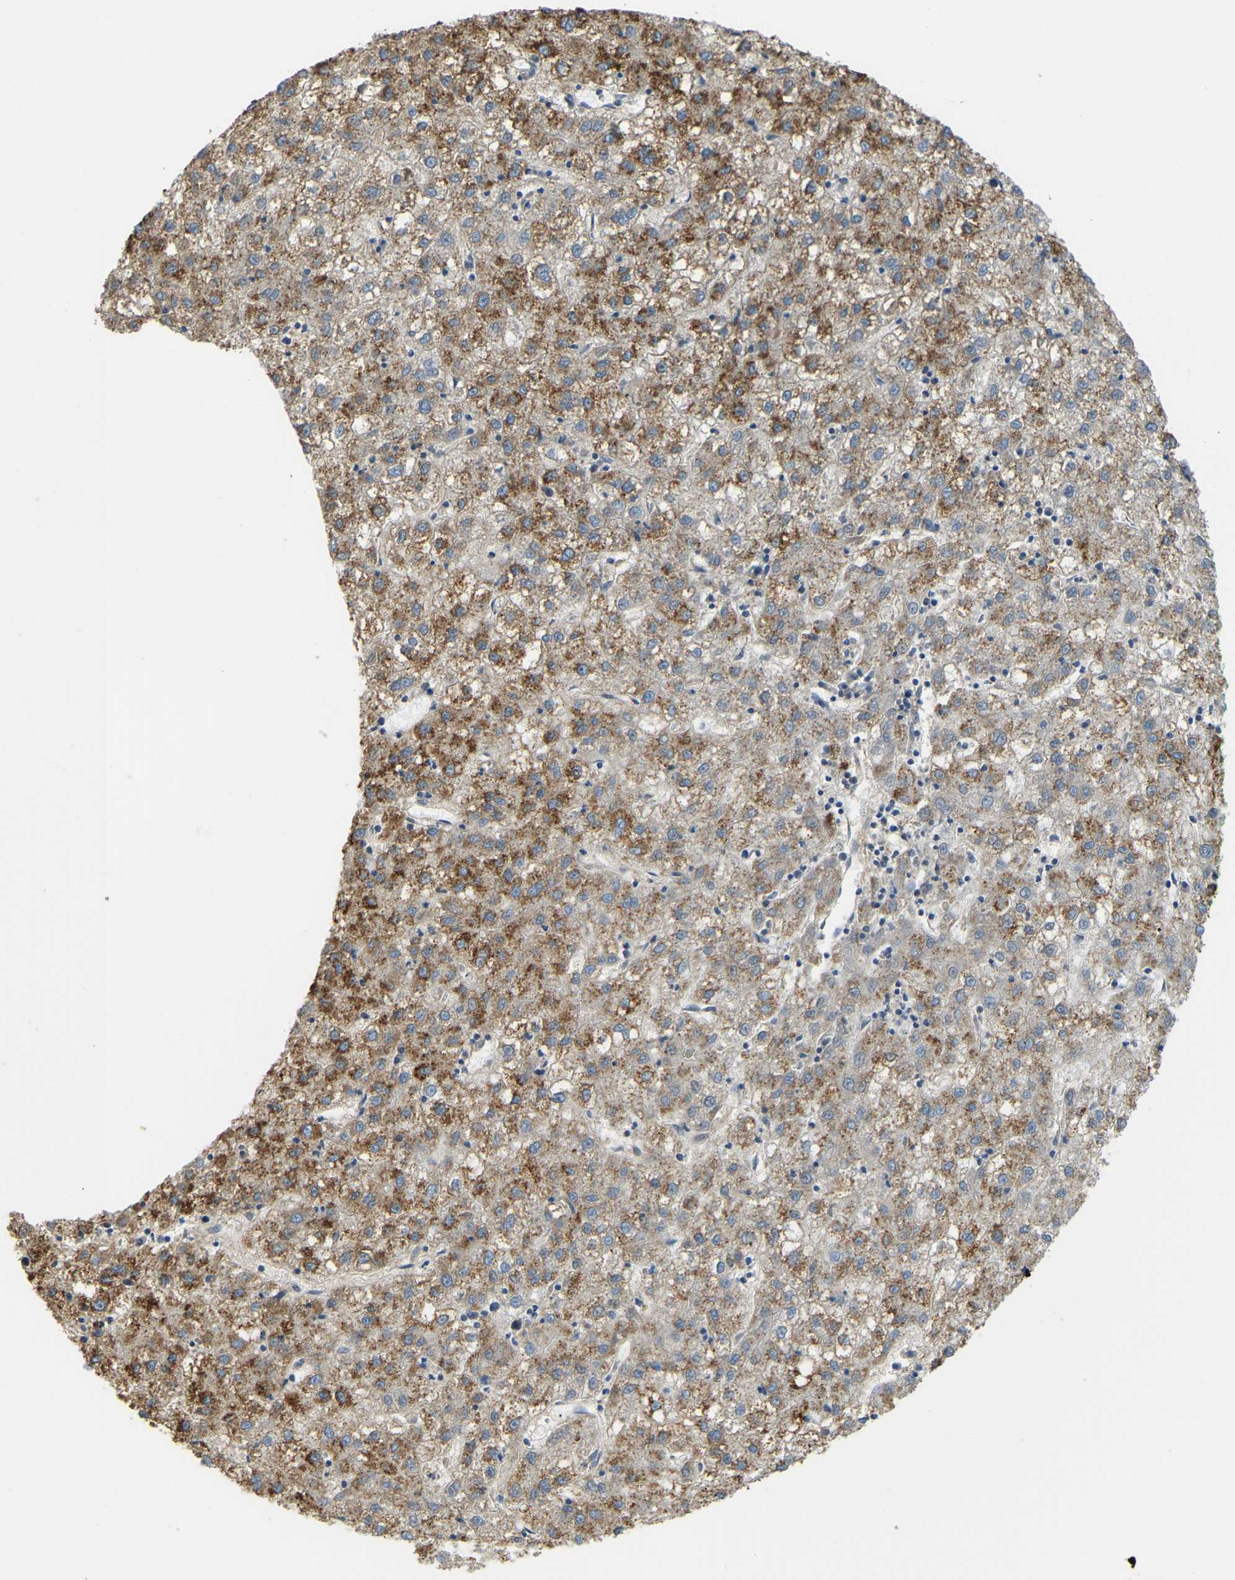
{"staining": {"intensity": "moderate", "quantity": ">75%", "location": "cytoplasmic/membranous"}, "tissue": "liver cancer", "cell_type": "Tumor cells", "image_type": "cancer", "snomed": [{"axis": "morphology", "description": "Carcinoma, Hepatocellular, NOS"}, {"axis": "topography", "description": "Liver"}], "caption": "A brown stain shows moderate cytoplasmic/membranous expression of a protein in liver hepatocellular carcinoma tumor cells.", "gene": "AHNAK", "patient": {"sex": "male", "age": 72}}